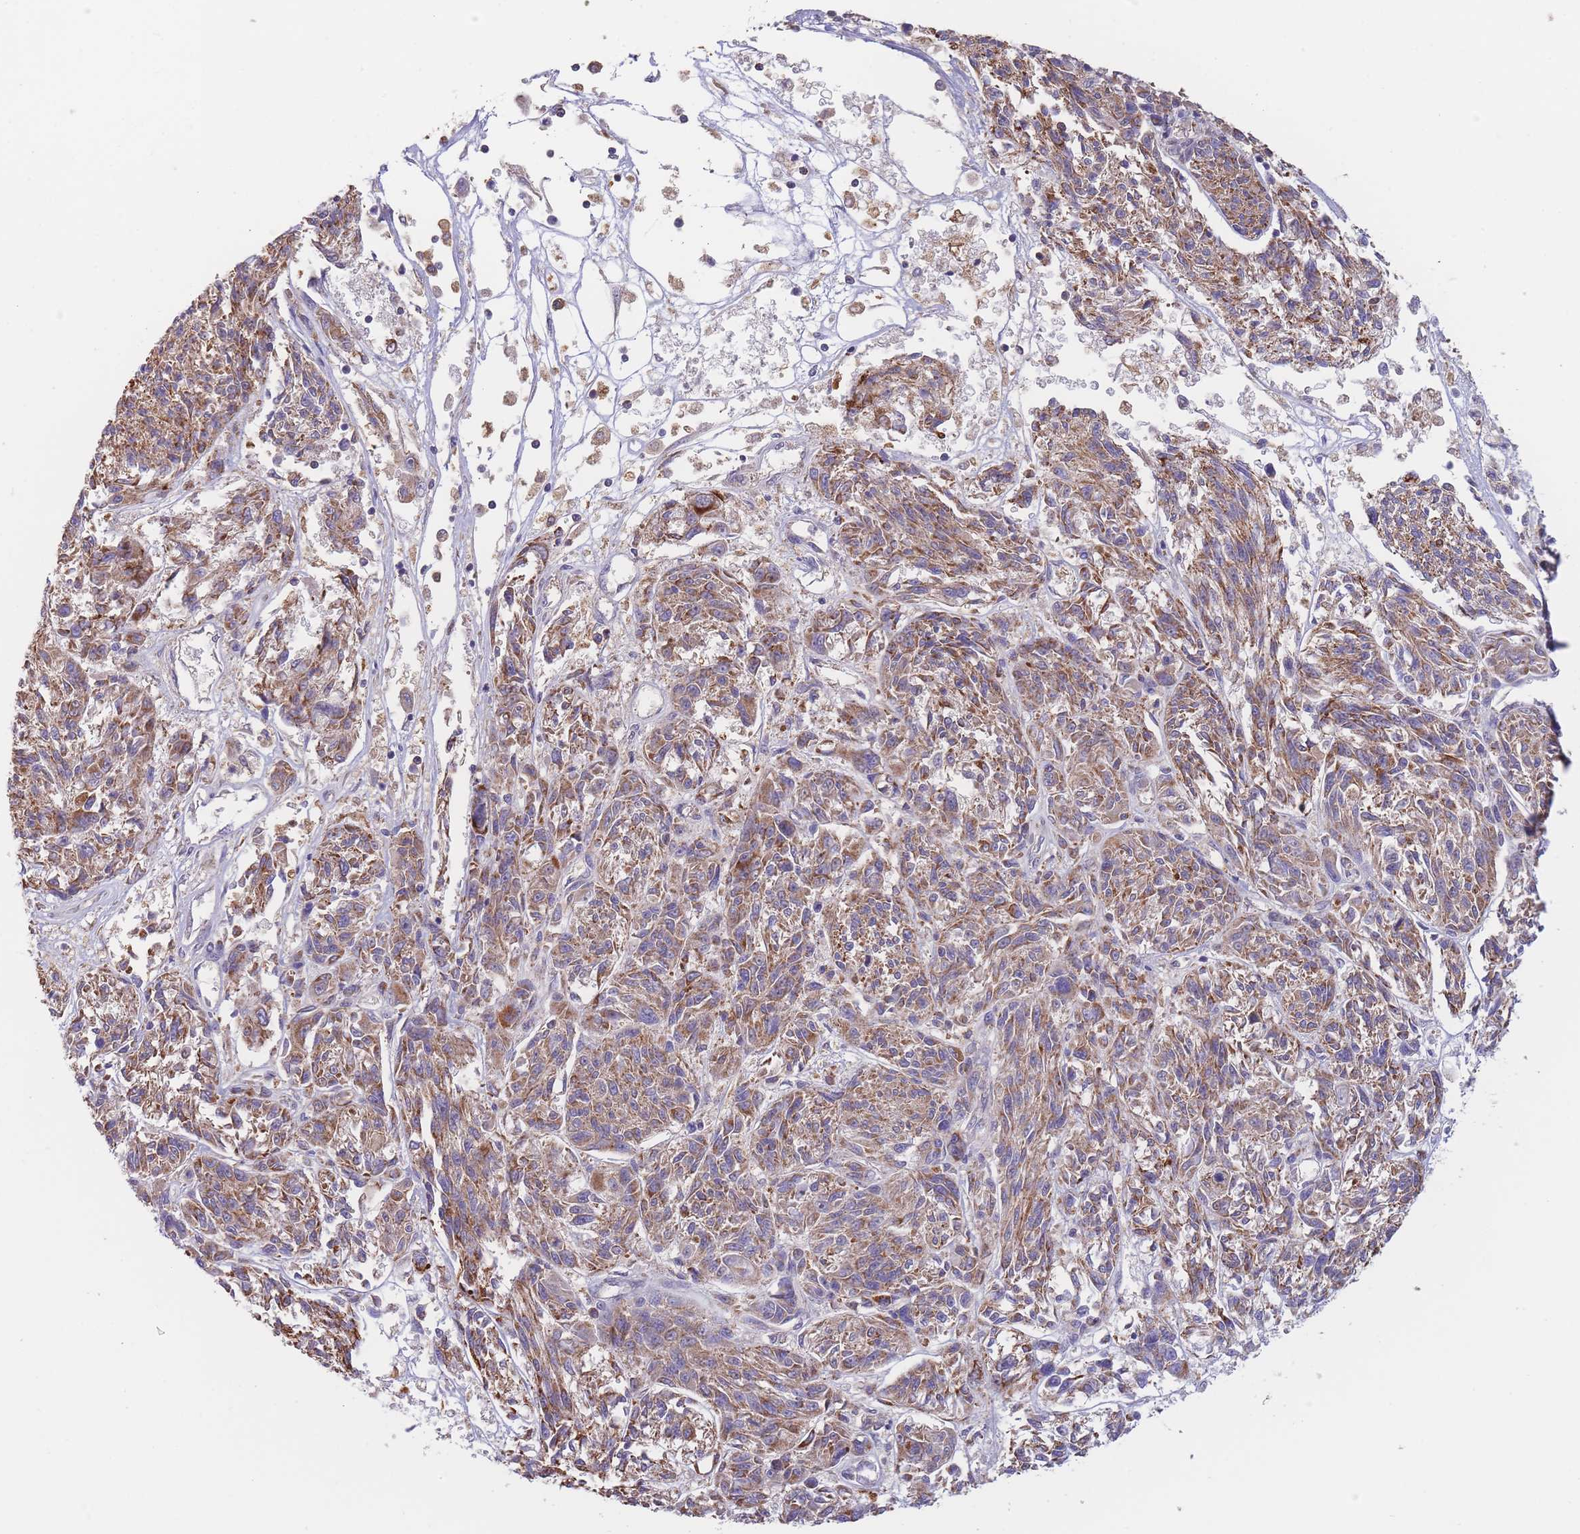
{"staining": {"intensity": "moderate", "quantity": ">75%", "location": "cytoplasmic/membranous"}, "tissue": "melanoma", "cell_type": "Tumor cells", "image_type": "cancer", "snomed": [{"axis": "morphology", "description": "Malignant melanoma, NOS"}, {"axis": "topography", "description": "Skin"}], "caption": "Immunohistochemical staining of melanoma shows medium levels of moderate cytoplasmic/membranous positivity in about >75% of tumor cells.", "gene": "SLC25A42", "patient": {"sex": "male", "age": 53}}